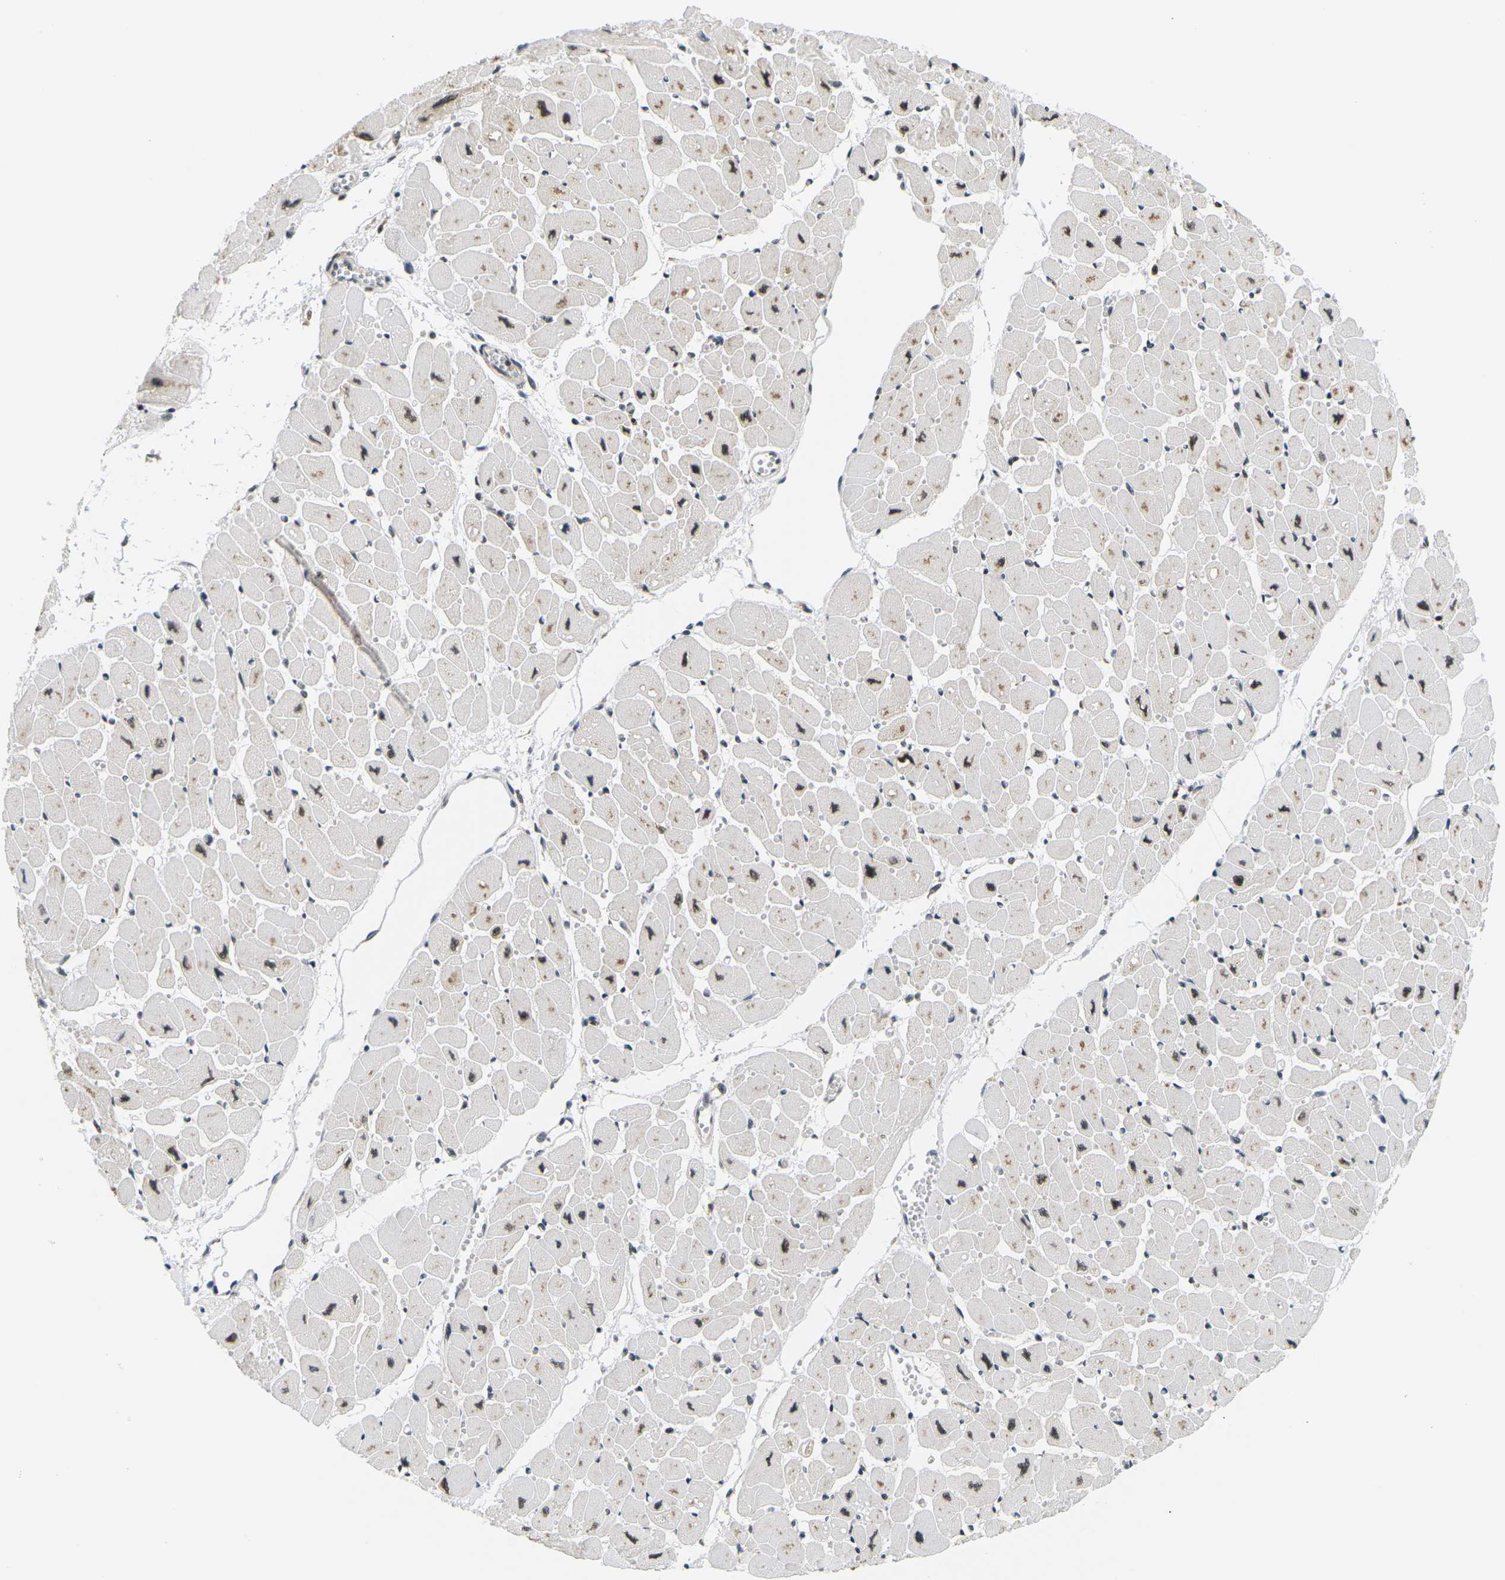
{"staining": {"intensity": "moderate", "quantity": ">75%", "location": "nuclear"}, "tissue": "heart muscle", "cell_type": "Cardiomyocytes", "image_type": "normal", "snomed": [{"axis": "morphology", "description": "Normal tissue, NOS"}, {"axis": "topography", "description": "Heart"}], "caption": "Brown immunohistochemical staining in unremarkable heart muscle displays moderate nuclear positivity in approximately >75% of cardiomyocytes.", "gene": "CELF1", "patient": {"sex": "female", "age": 54}}